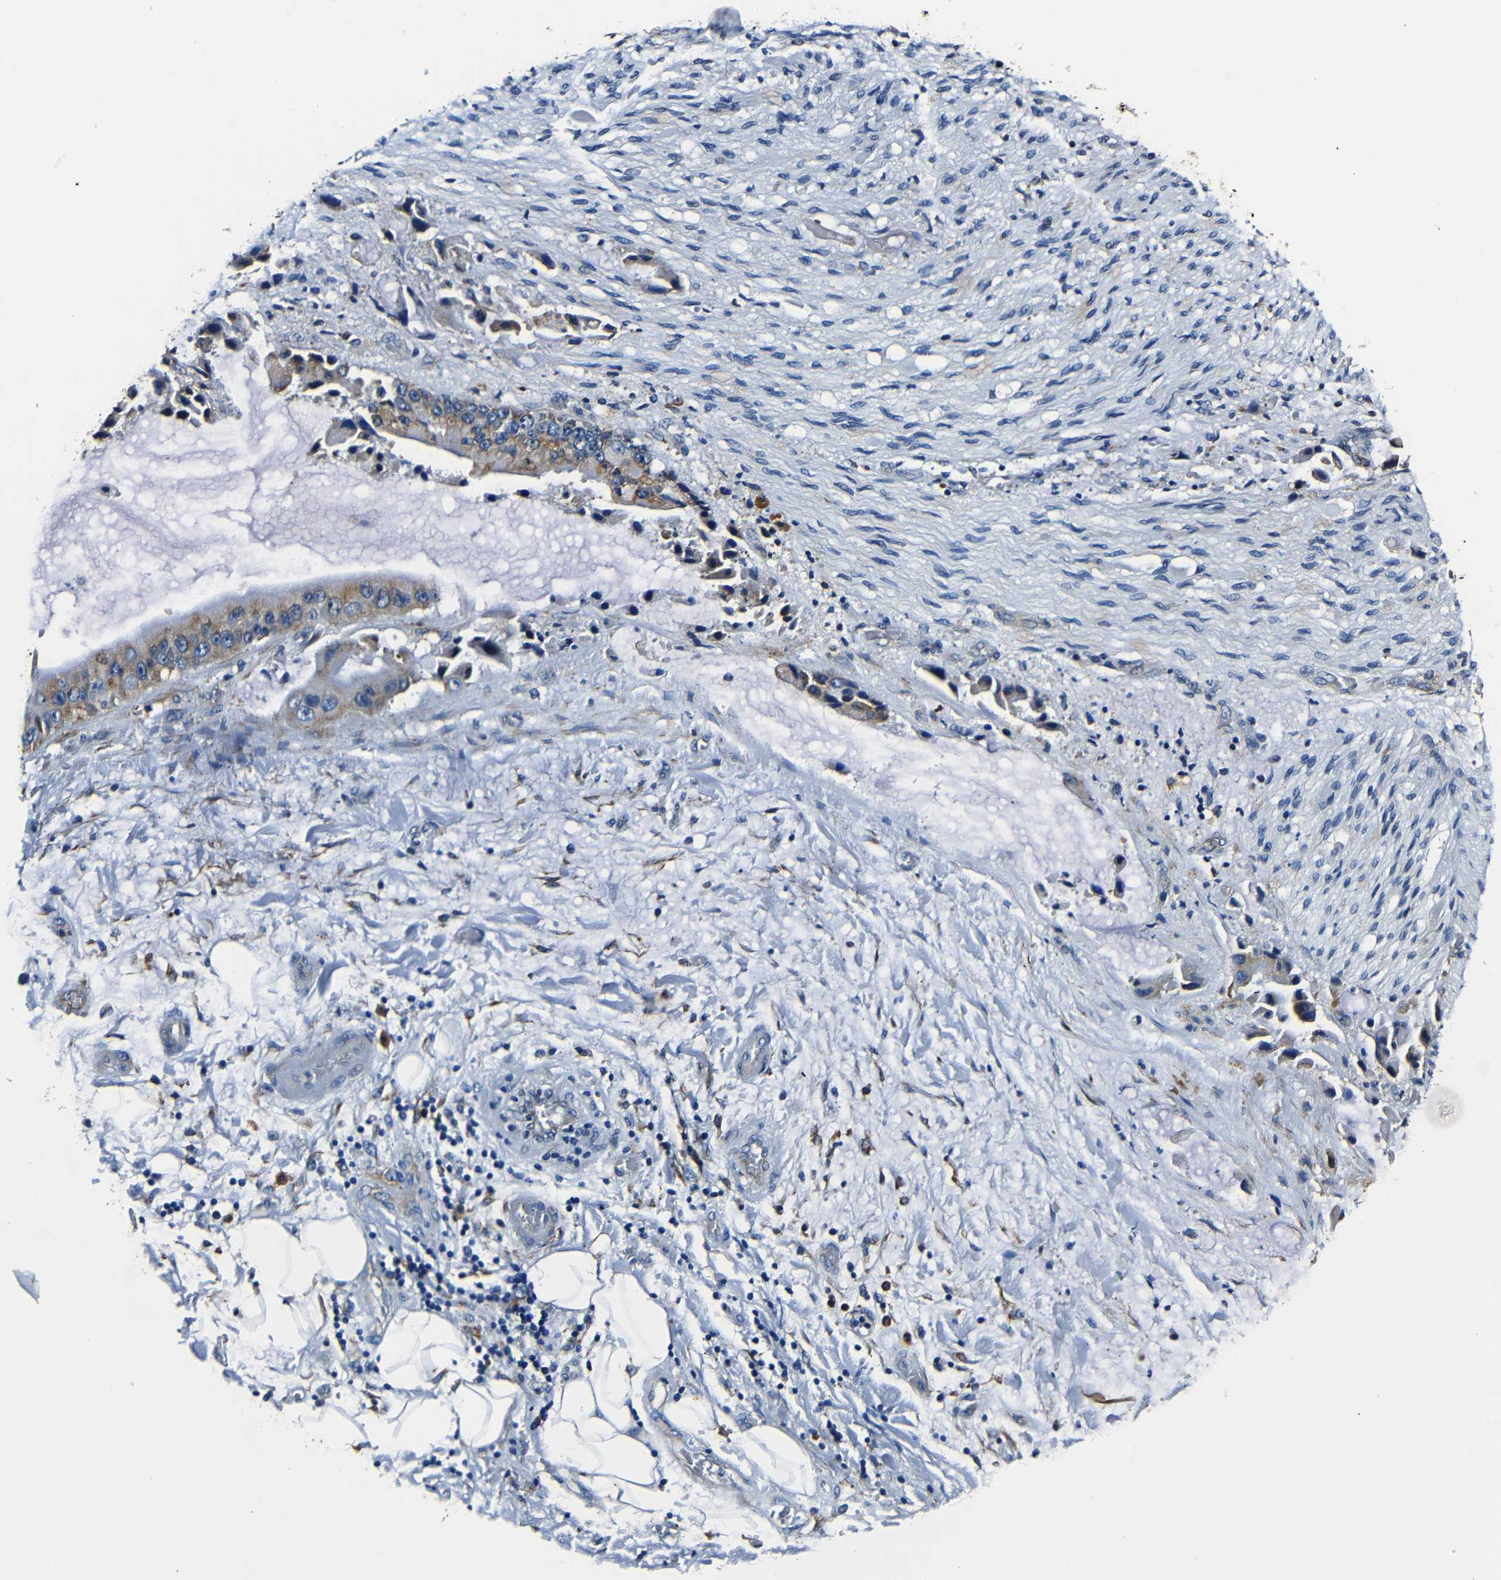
{"staining": {"intensity": "negative", "quantity": "none", "location": "none"}, "tissue": "adipose tissue", "cell_type": "Adipocytes", "image_type": "normal", "snomed": [{"axis": "morphology", "description": "Normal tissue, NOS"}, {"axis": "morphology", "description": "Cholangiocarcinoma"}, {"axis": "topography", "description": "Liver"}, {"axis": "topography", "description": "Peripheral nerve tissue"}], "caption": "Immunohistochemistry of normal human adipose tissue exhibits no expression in adipocytes.", "gene": "RRBP1", "patient": {"sex": "male", "age": 50}}